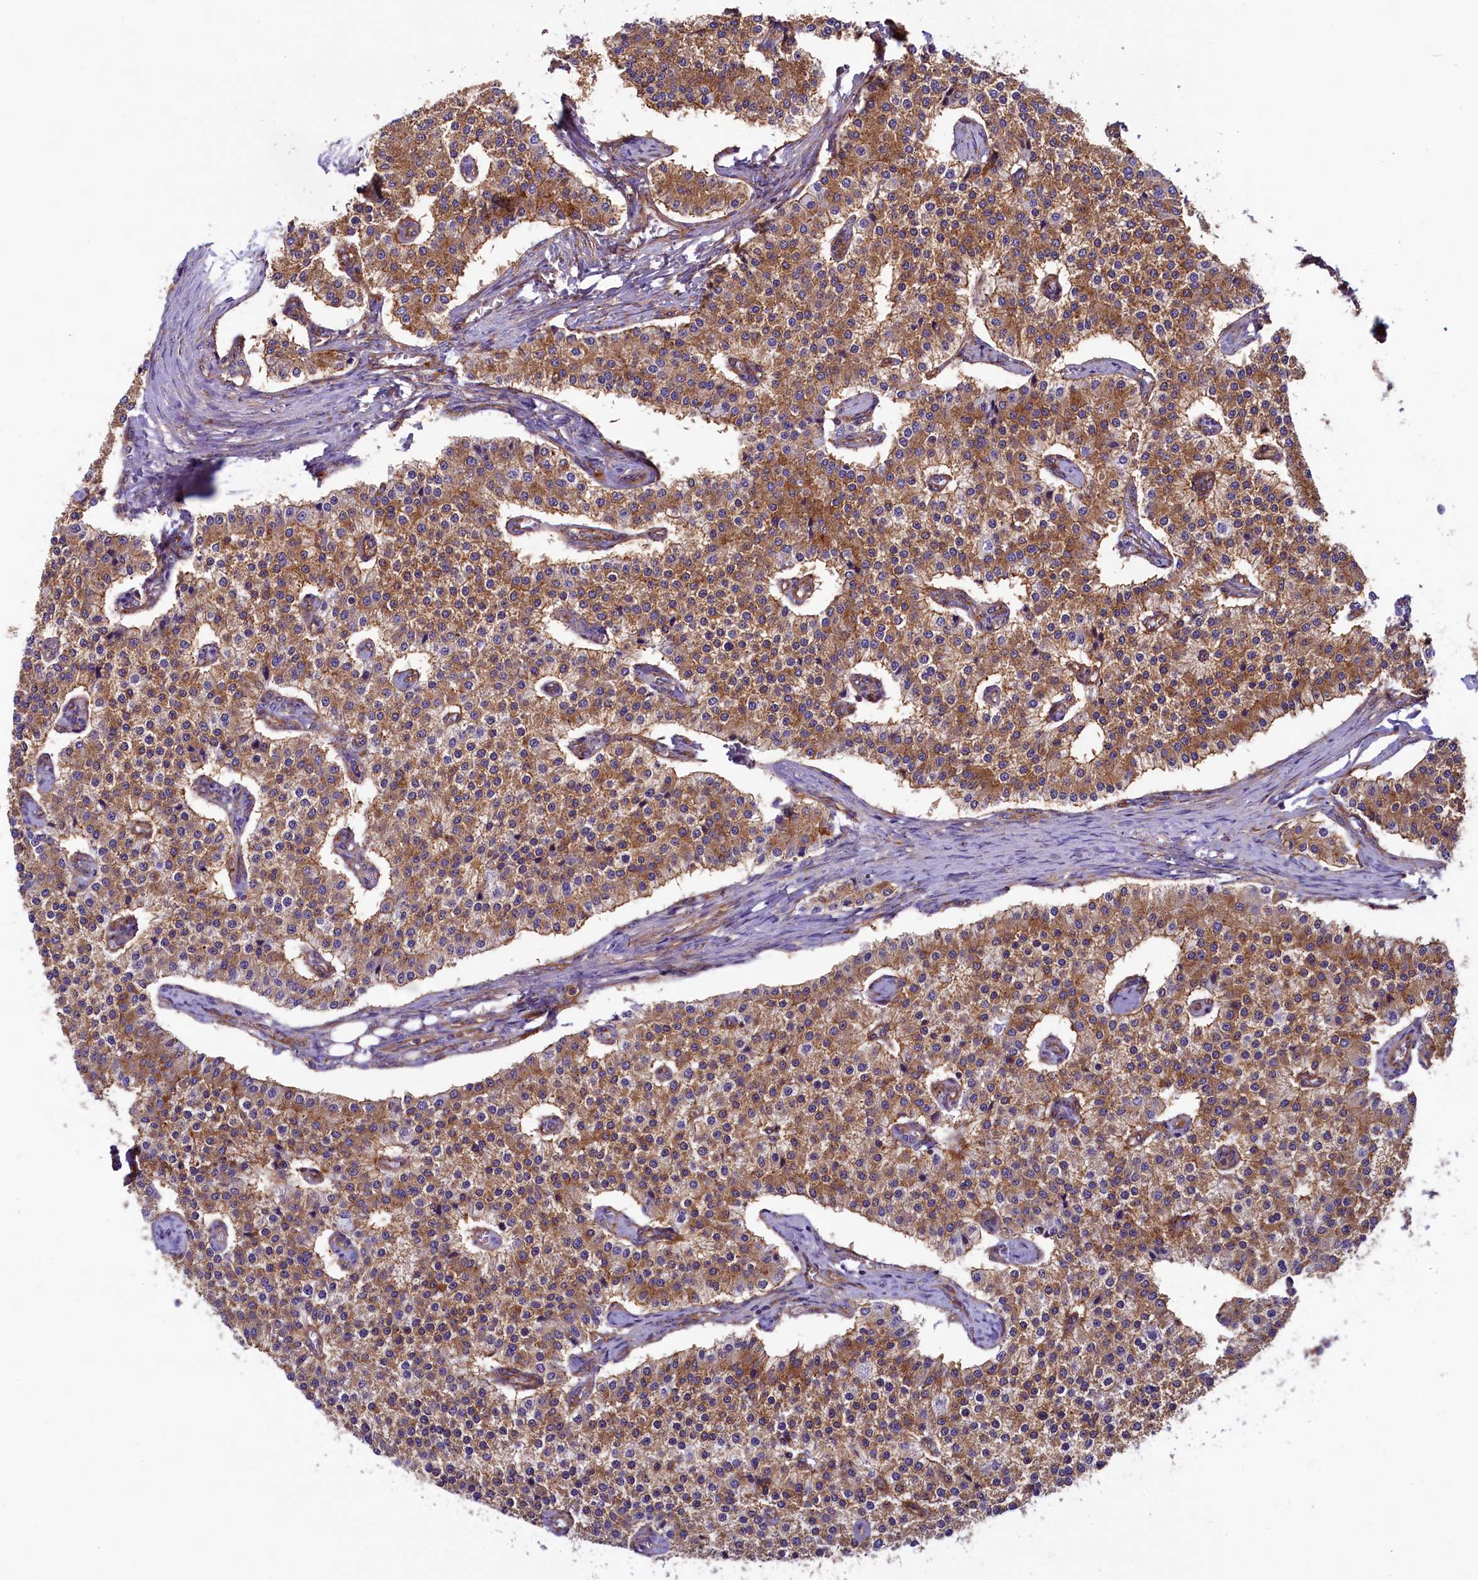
{"staining": {"intensity": "strong", "quantity": ">75%", "location": "cytoplasmic/membranous"}, "tissue": "carcinoid", "cell_type": "Tumor cells", "image_type": "cancer", "snomed": [{"axis": "morphology", "description": "Carcinoid, malignant, NOS"}, {"axis": "topography", "description": "Colon"}], "caption": "Strong cytoplasmic/membranous staining for a protein is present in approximately >75% of tumor cells of carcinoid using immunohistochemistry (IHC).", "gene": "GPR21", "patient": {"sex": "female", "age": 52}}